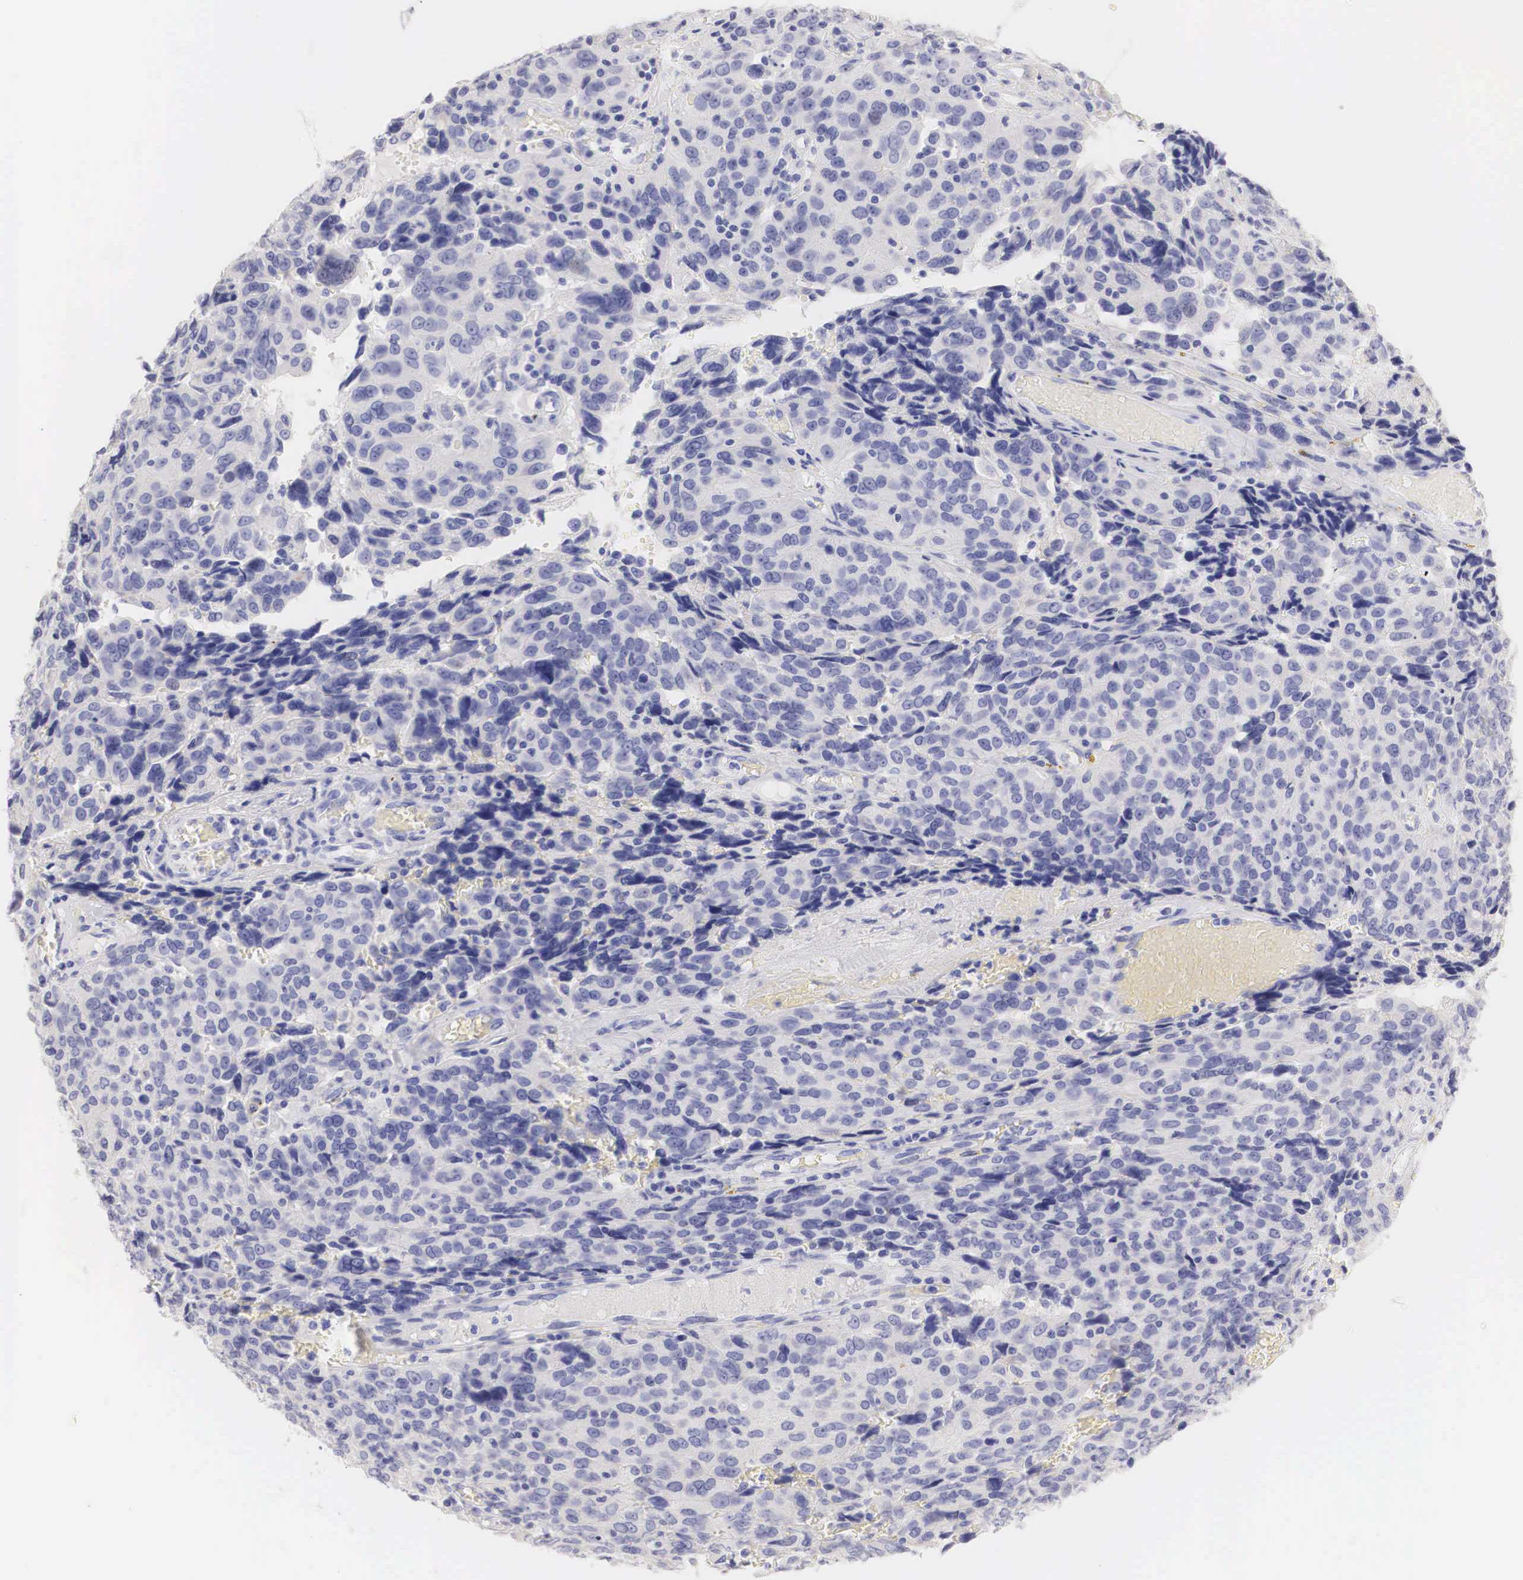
{"staining": {"intensity": "negative", "quantity": "none", "location": "none"}, "tissue": "ovarian cancer", "cell_type": "Tumor cells", "image_type": "cancer", "snomed": [{"axis": "morphology", "description": "Carcinoma, endometroid"}, {"axis": "topography", "description": "Ovary"}], "caption": "The photomicrograph exhibits no staining of tumor cells in ovarian cancer (endometroid carcinoma). Nuclei are stained in blue.", "gene": "ERBB2", "patient": {"sex": "female", "age": 75}}